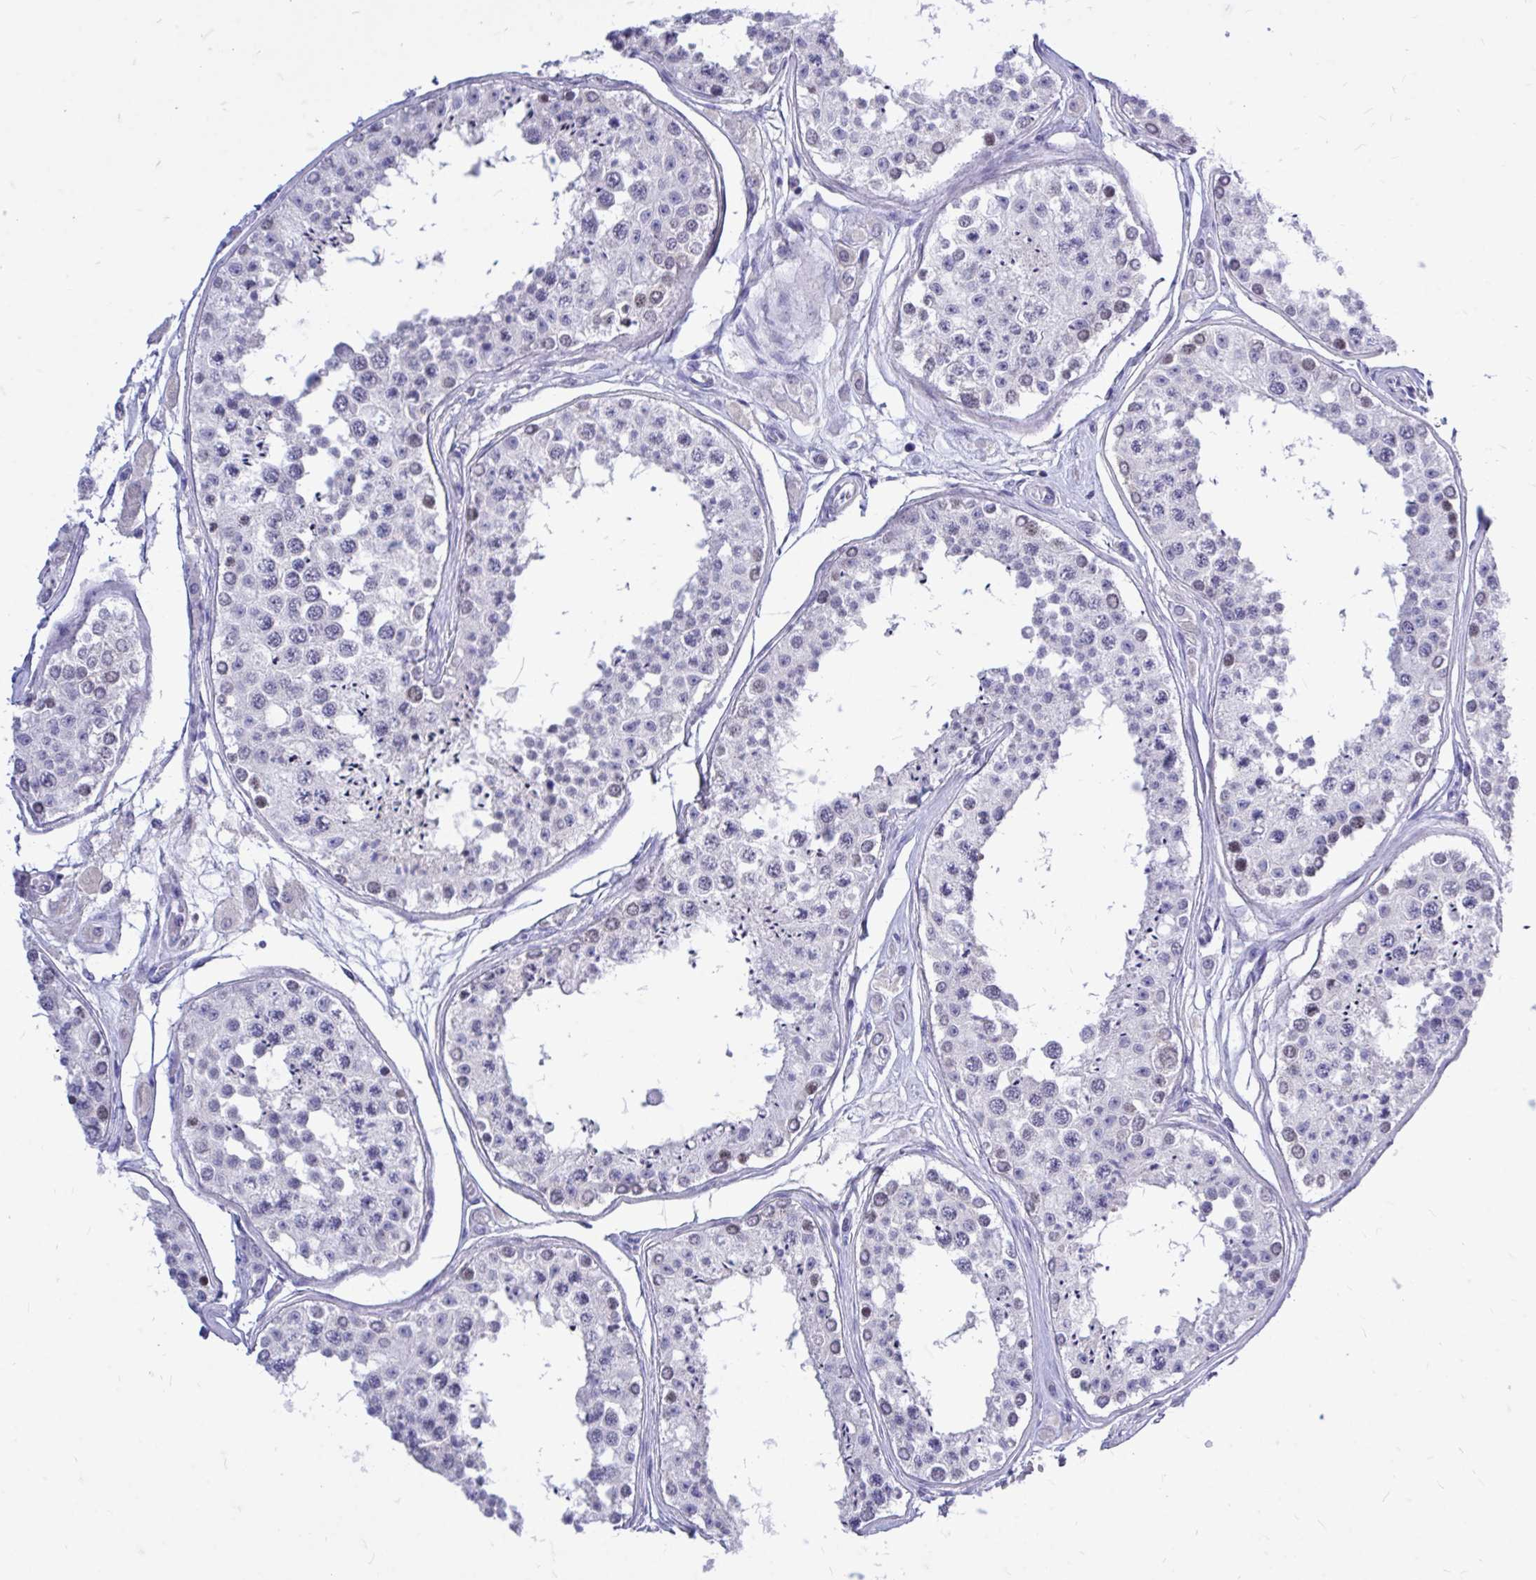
{"staining": {"intensity": "strong", "quantity": "<25%", "location": "nuclear"}, "tissue": "testis", "cell_type": "Cells in seminiferous ducts", "image_type": "normal", "snomed": [{"axis": "morphology", "description": "Normal tissue, NOS"}, {"axis": "topography", "description": "Testis"}], "caption": "Strong nuclear expression is present in about <25% of cells in seminiferous ducts in unremarkable testis. Using DAB (brown) and hematoxylin (blue) stains, captured at high magnification using brightfield microscopy.", "gene": "ZBTB25", "patient": {"sex": "male", "age": 25}}